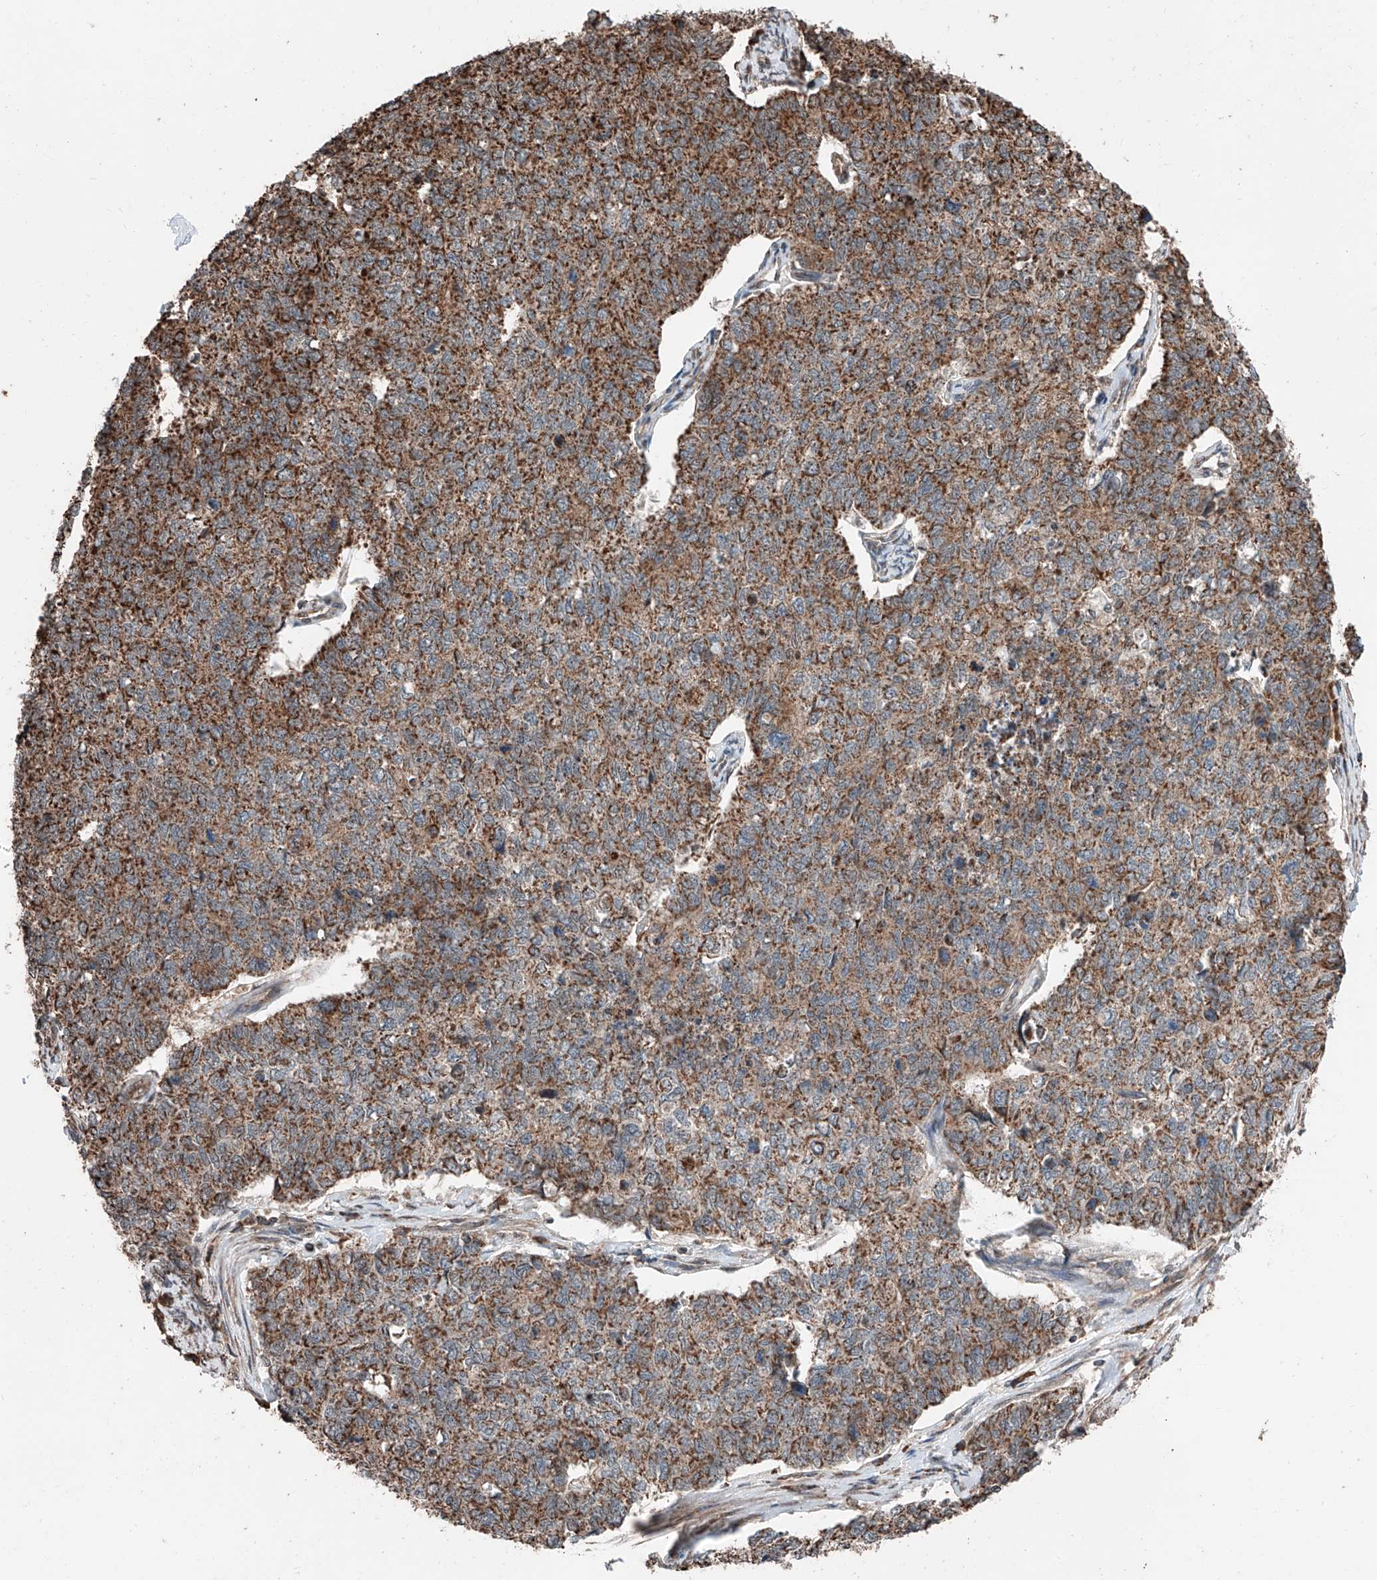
{"staining": {"intensity": "moderate", "quantity": ">75%", "location": "cytoplasmic/membranous"}, "tissue": "cervical cancer", "cell_type": "Tumor cells", "image_type": "cancer", "snomed": [{"axis": "morphology", "description": "Squamous cell carcinoma, NOS"}, {"axis": "topography", "description": "Cervix"}], "caption": "A brown stain labels moderate cytoplasmic/membranous staining of a protein in human cervical squamous cell carcinoma tumor cells.", "gene": "ZNF445", "patient": {"sex": "female", "age": 63}}